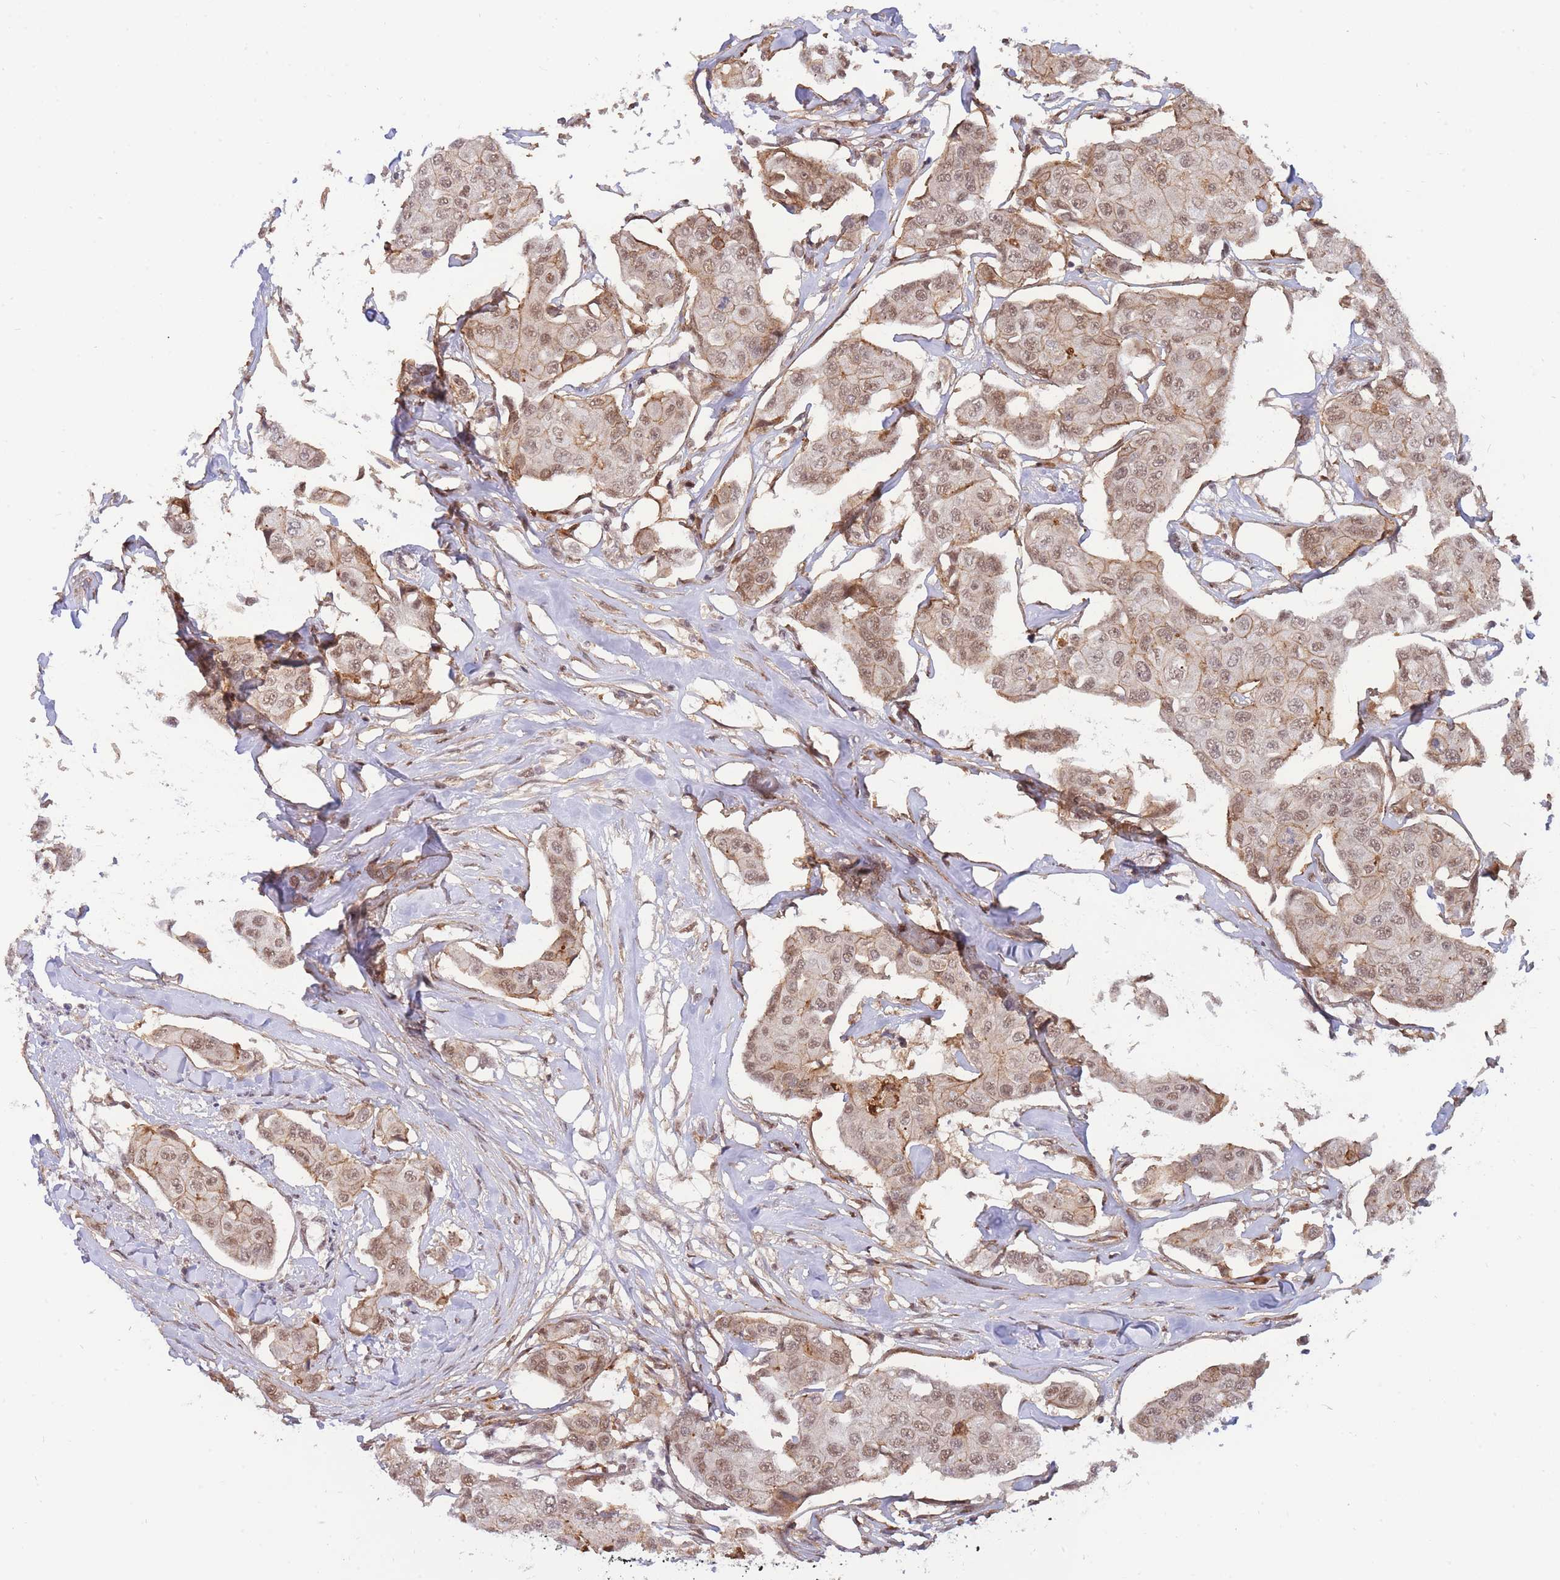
{"staining": {"intensity": "moderate", "quantity": ">75%", "location": "cytoplasmic/membranous,nuclear"}, "tissue": "breast cancer", "cell_type": "Tumor cells", "image_type": "cancer", "snomed": [{"axis": "morphology", "description": "Duct carcinoma"}, {"axis": "topography", "description": "Breast"}, {"axis": "topography", "description": "Lymph node"}], "caption": "An immunohistochemistry (IHC) image of neoplastic tissue is shown. Protein staining in brown highlights moderate cytoplasmic/membranous and nuclear positivity in breast cancer within tumor cells.", "gene": "BOD1L1", "patient": {"sex": "female", "age": 80}}